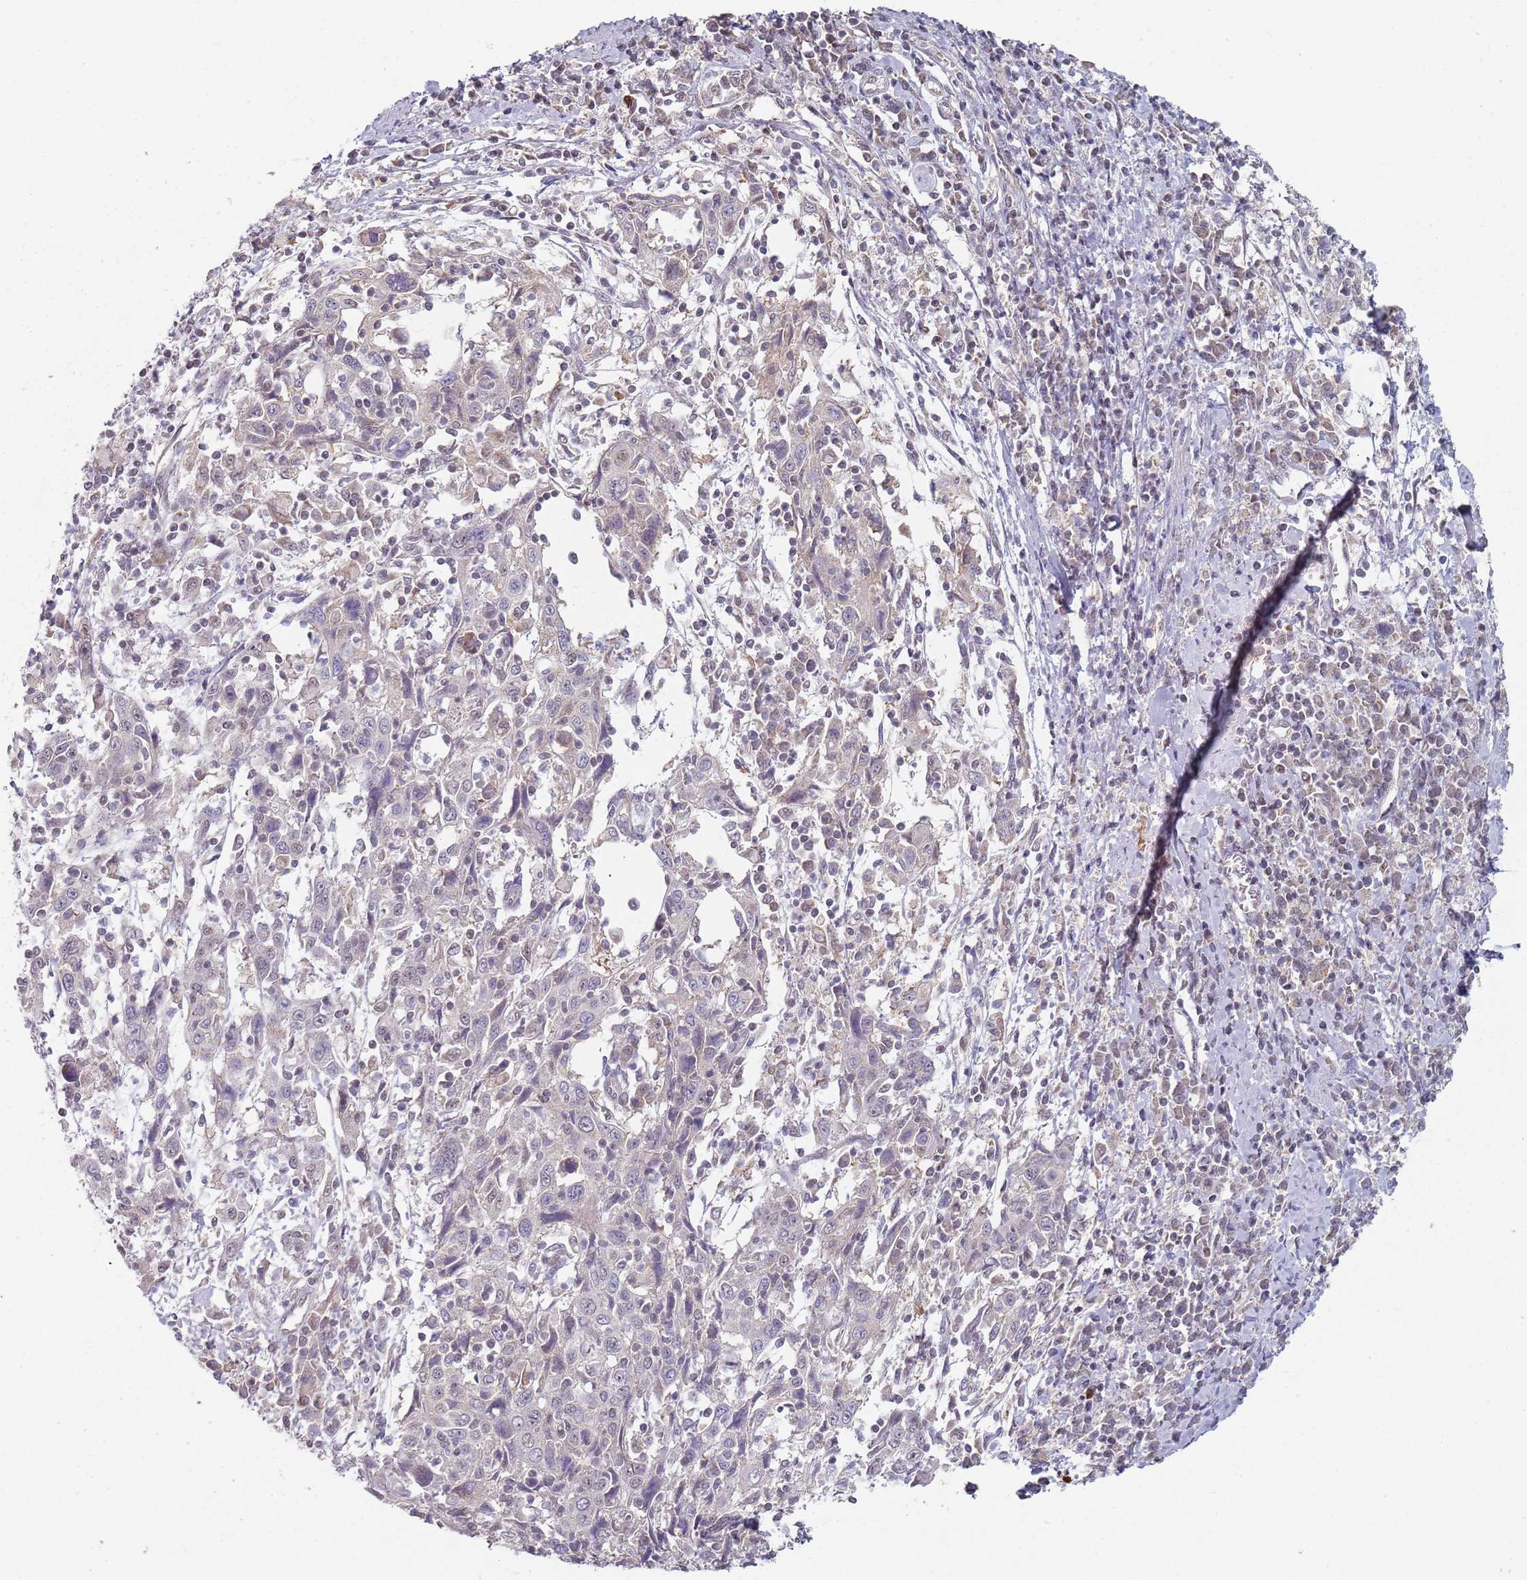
{"staining": {"intensity": "negative", "quantity": "none", "location": "none"}, "tissue": "cervical cancer", "cell_type": "Tumor cells", "image_type": "cancer", "snomed": [{"axis": "morphology", "description": "Squamous cell carcinoma, NOS"}, {"axis": "topography", "description": "Cervix"}], "caption": "Human squamous cell carcinoma (cervical) stained for a protein using immunohistochemistry demonstrates no expression in tumor cells.", "gene": "SMARCAL1", "patient": {"sex": "female", "age": 46}}